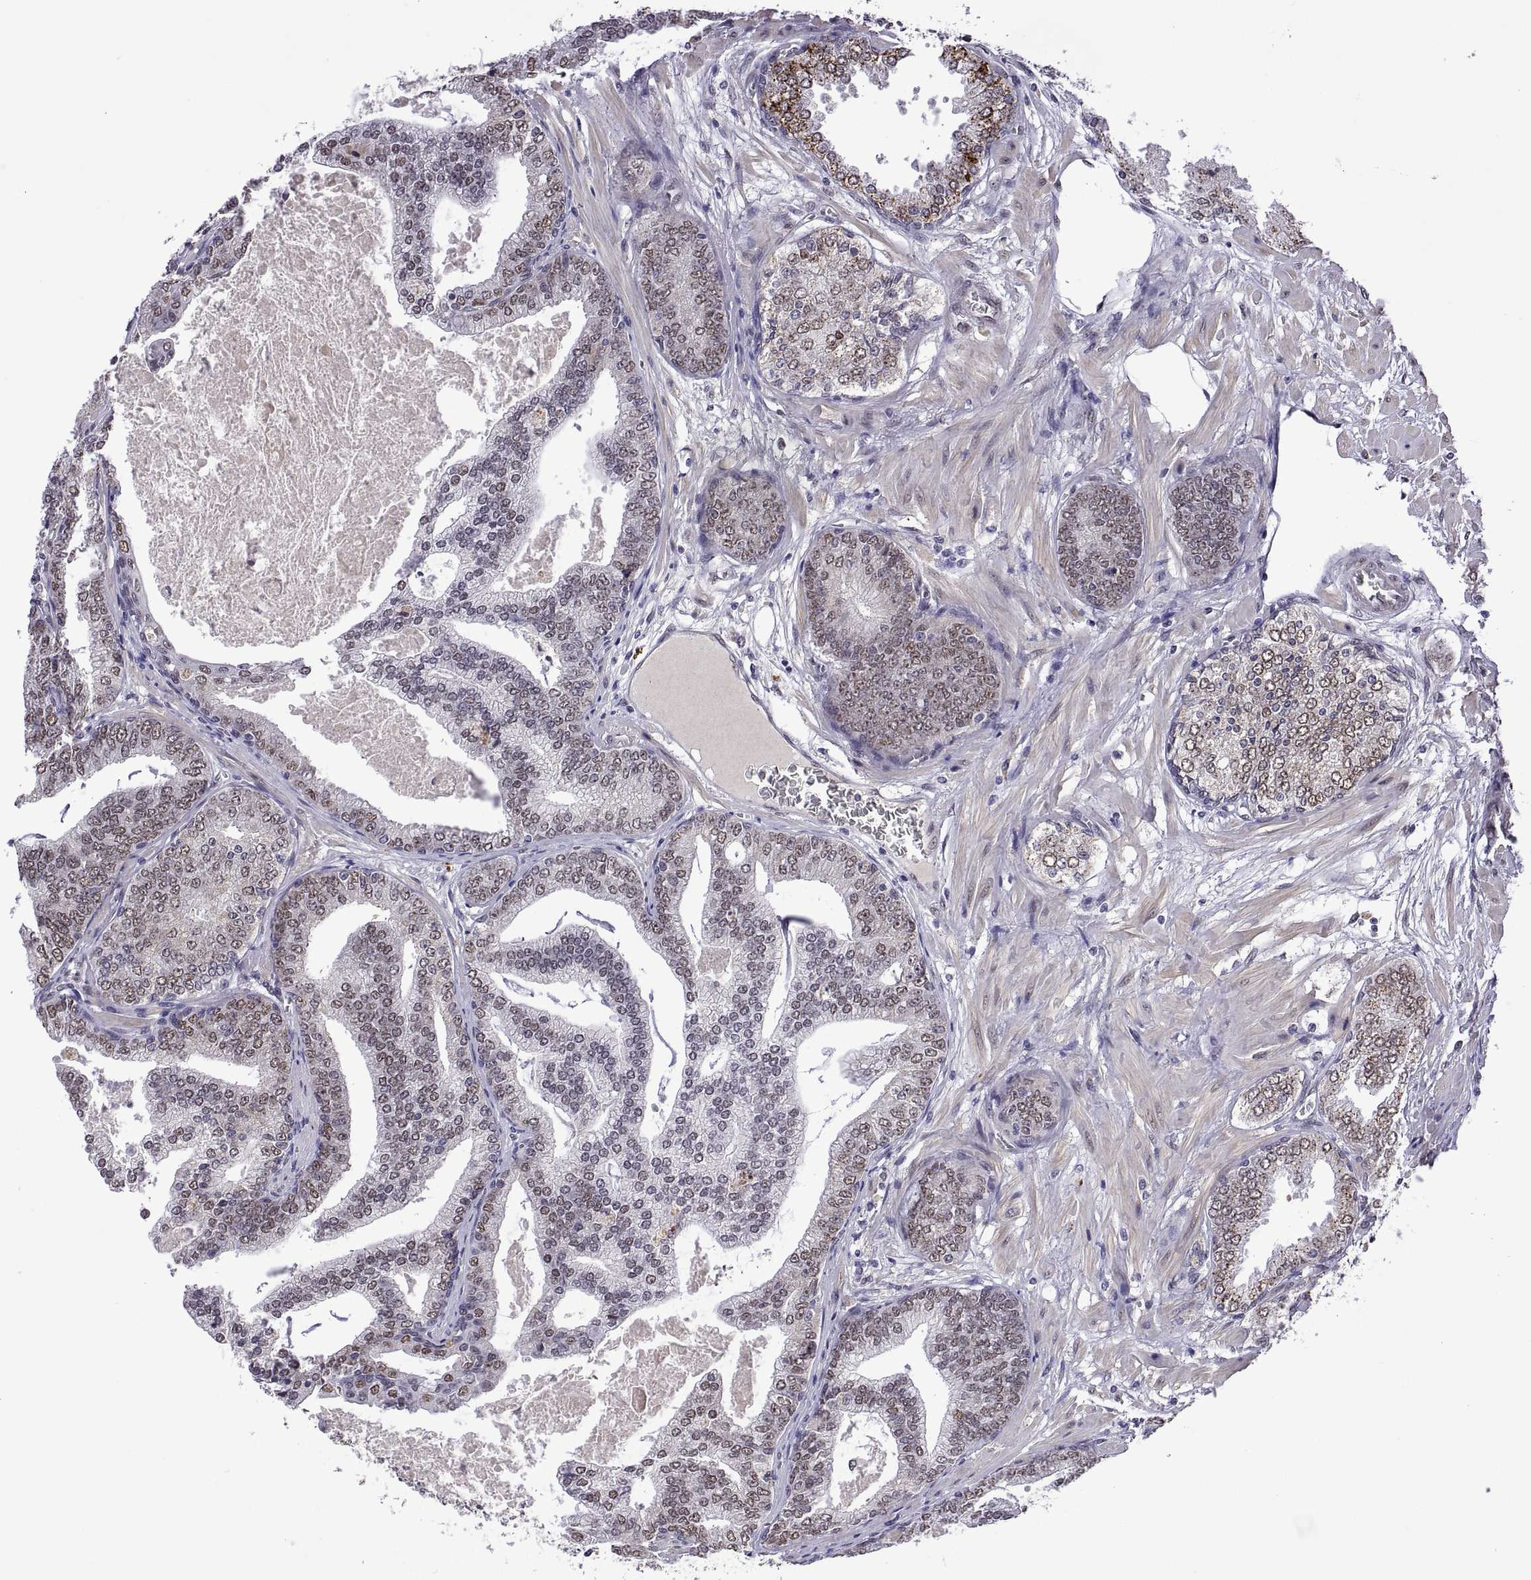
{"staining": {"intensity": "weak", "quantity": "25%-75%", "location": "nuclear"}, "tissue": "prostate cancer", "cell_type": "Tumor cells", "image_type": "cancer", "snomed": [{"axis": "morphology", "description": "Adenocarcinoma, NOS"}, {"axis": "topography", "description": "Prostate"}], "caption": "Immunohistochemical staining of adenocarcinoma (prostate) demonstrates low levels of weak nuclear protein positivity in approximately 25%-75% of tumor cells.", "gene": "NR4A1", "patient": {"sex": "male", "age": 64}}